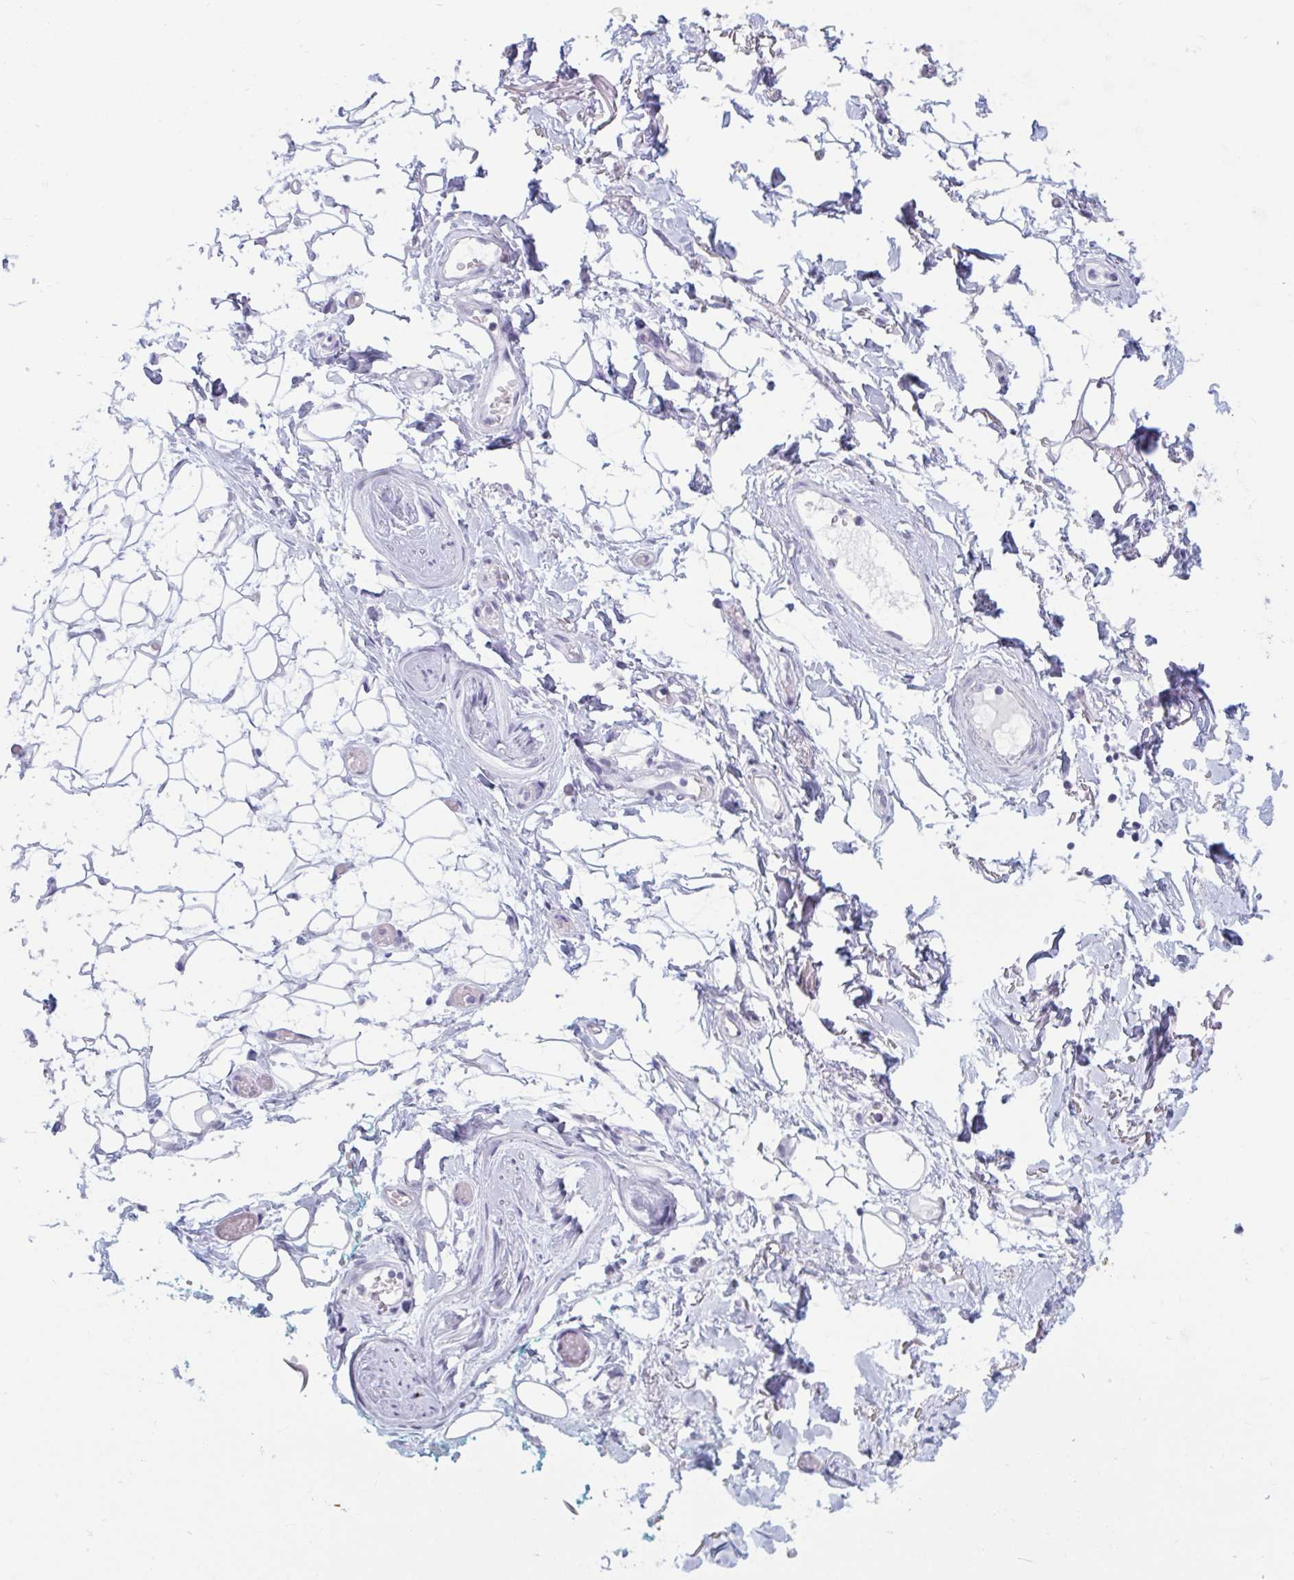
{"staining": {"intensity": "negative", "quantity": "none", "location": "none"}, "tissue": "adipose tissue", "cell_type": "Adipocytes", "image_type": "normal", "snomed": [{"axis": "morphology", "description": "Normal tissue, NOS"}, {"axis": "topography", "description": "Anal"}, {"axis": "topography", "description": "Peripheral nerve tissue"}], "caption": "The image shows no significant positivity in adipocytes of adipose tissue. (Immunohistochemistry (ihc), brightfield microscopy, high magnification).", "gene": "BBS10", "patient": {"sex": "male", "age": 78}}